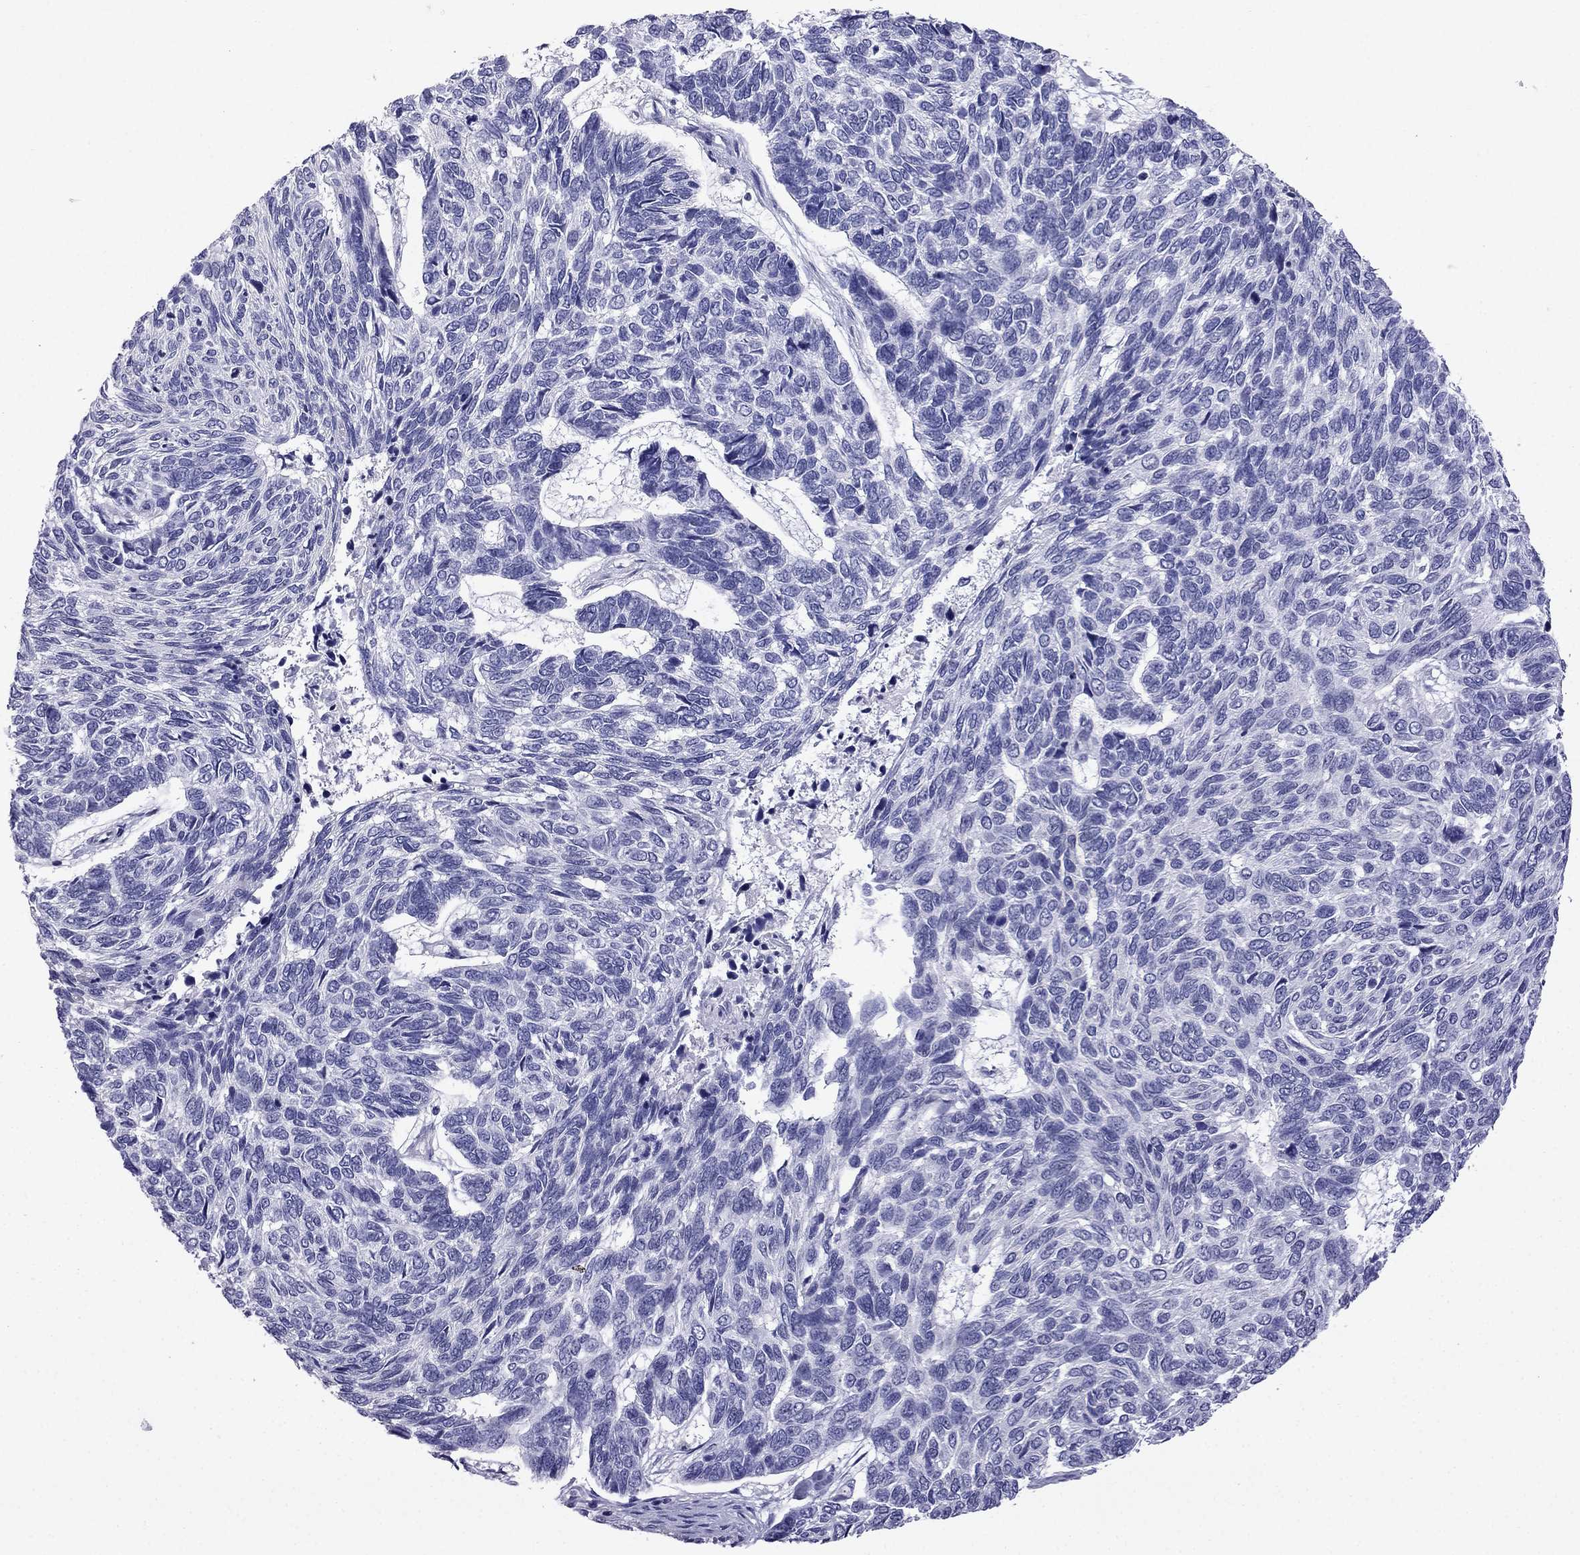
{"staining": {"intensity": "negative", "quantity": "none", "location": "none"}, "tissue": "skin cancer", "cell_type": "Tumor cells", "image_type": "cancer", "snomed": [{"axis": "morphology", "description": "Basal cell carcinoma"}, {"axis": "topography", "description": "Skin"}], "caption": "This is an immunohistochemistry (IHC) image of human skin cancer (basal cell carcinoma). There is no staining in tumor cells.", "gene": "SCNN1D", "patient": {"sex": "female", "age": 65}}